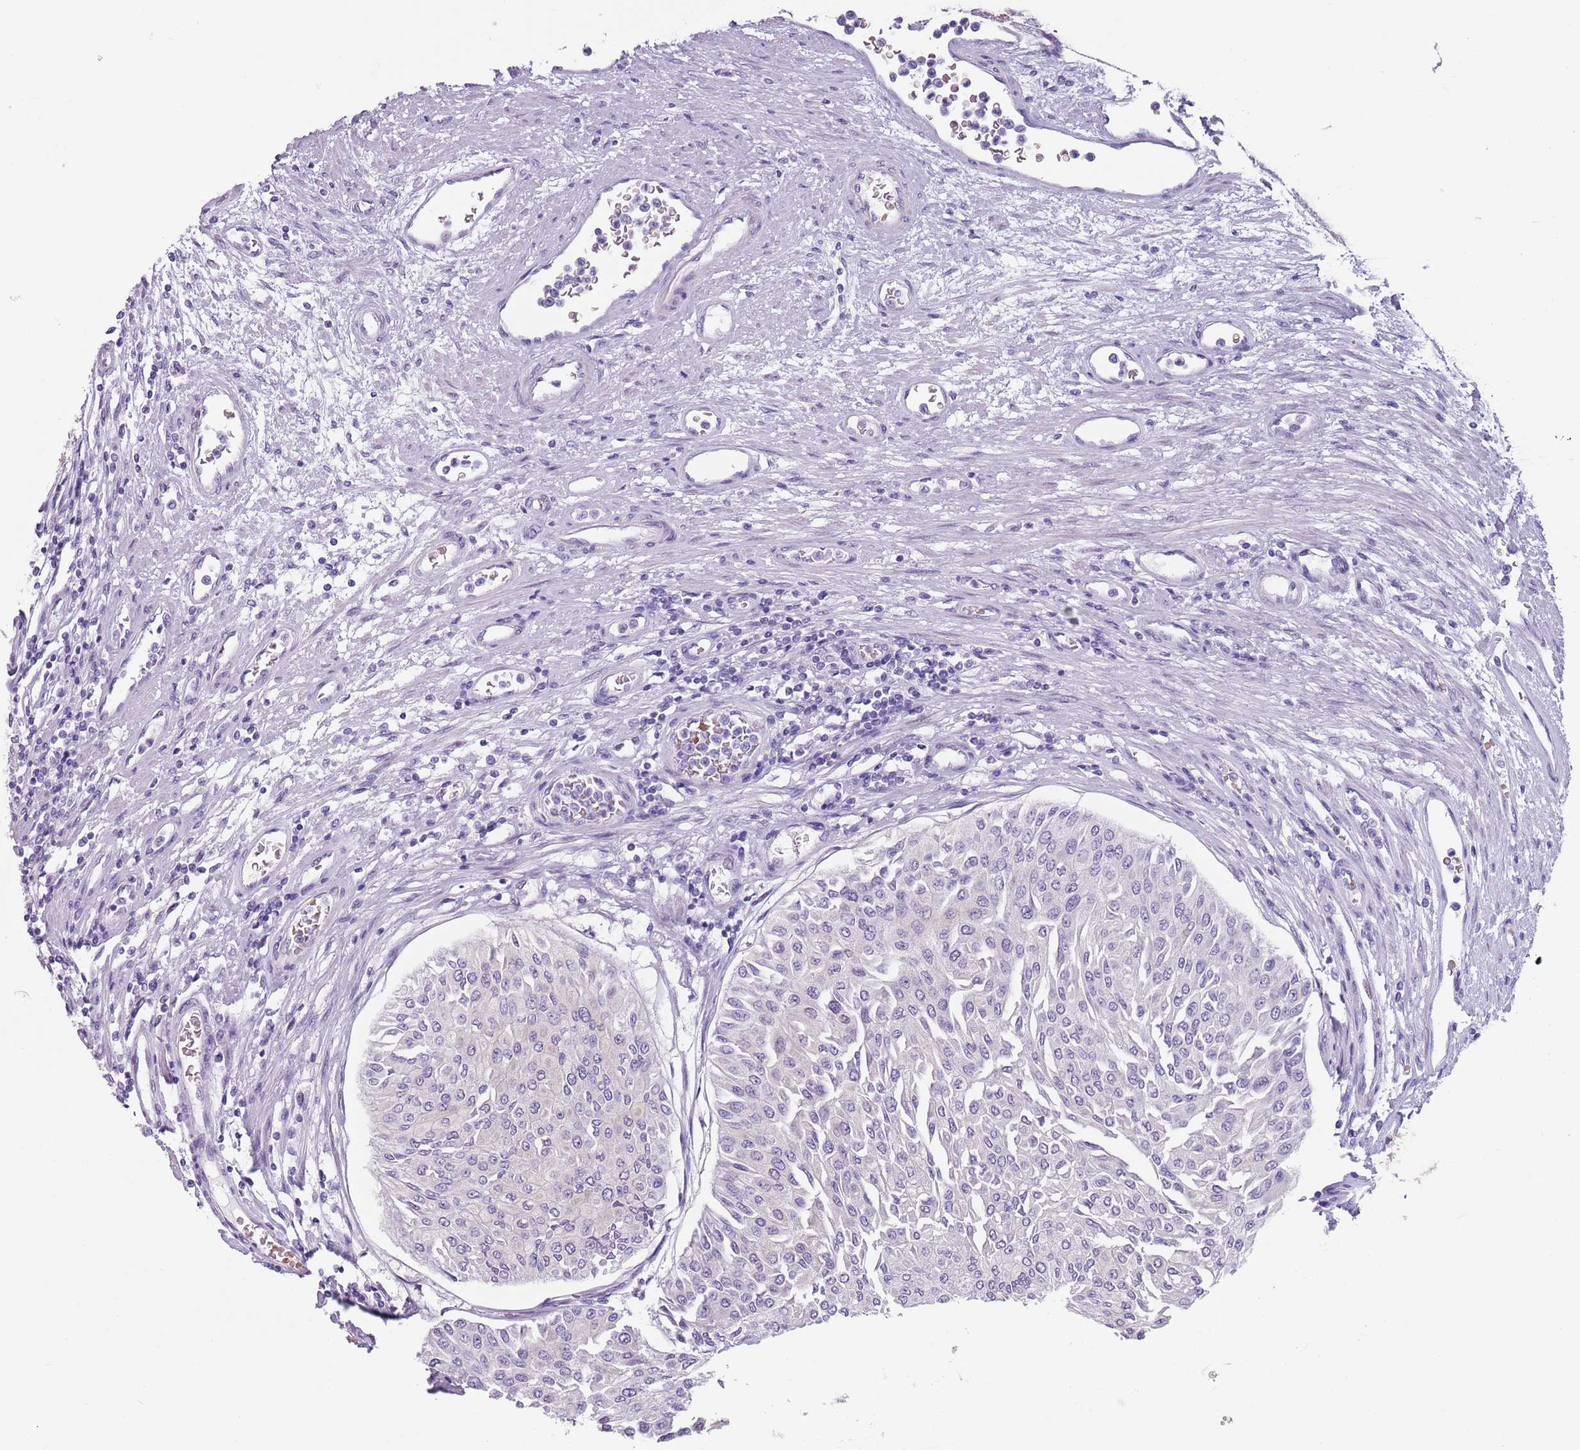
{"staining": {"intensity": "negative", "quantity": "none", "location": "none"}, "tissue": "urothelial cancer", "cell_type": "Tumor cells", "image_type": "cancer", "snomed": [{"axis": "morphology", "description": "Urothelial carcinoma, Low grade"}, {"axis": "topography", "description": "Urinary bladder"}], "caption": "There is no significant expression in tumor cells of urothelial cancer.", "gene": "SPESP1", "patient": {"sex": "male", "age": 67}}